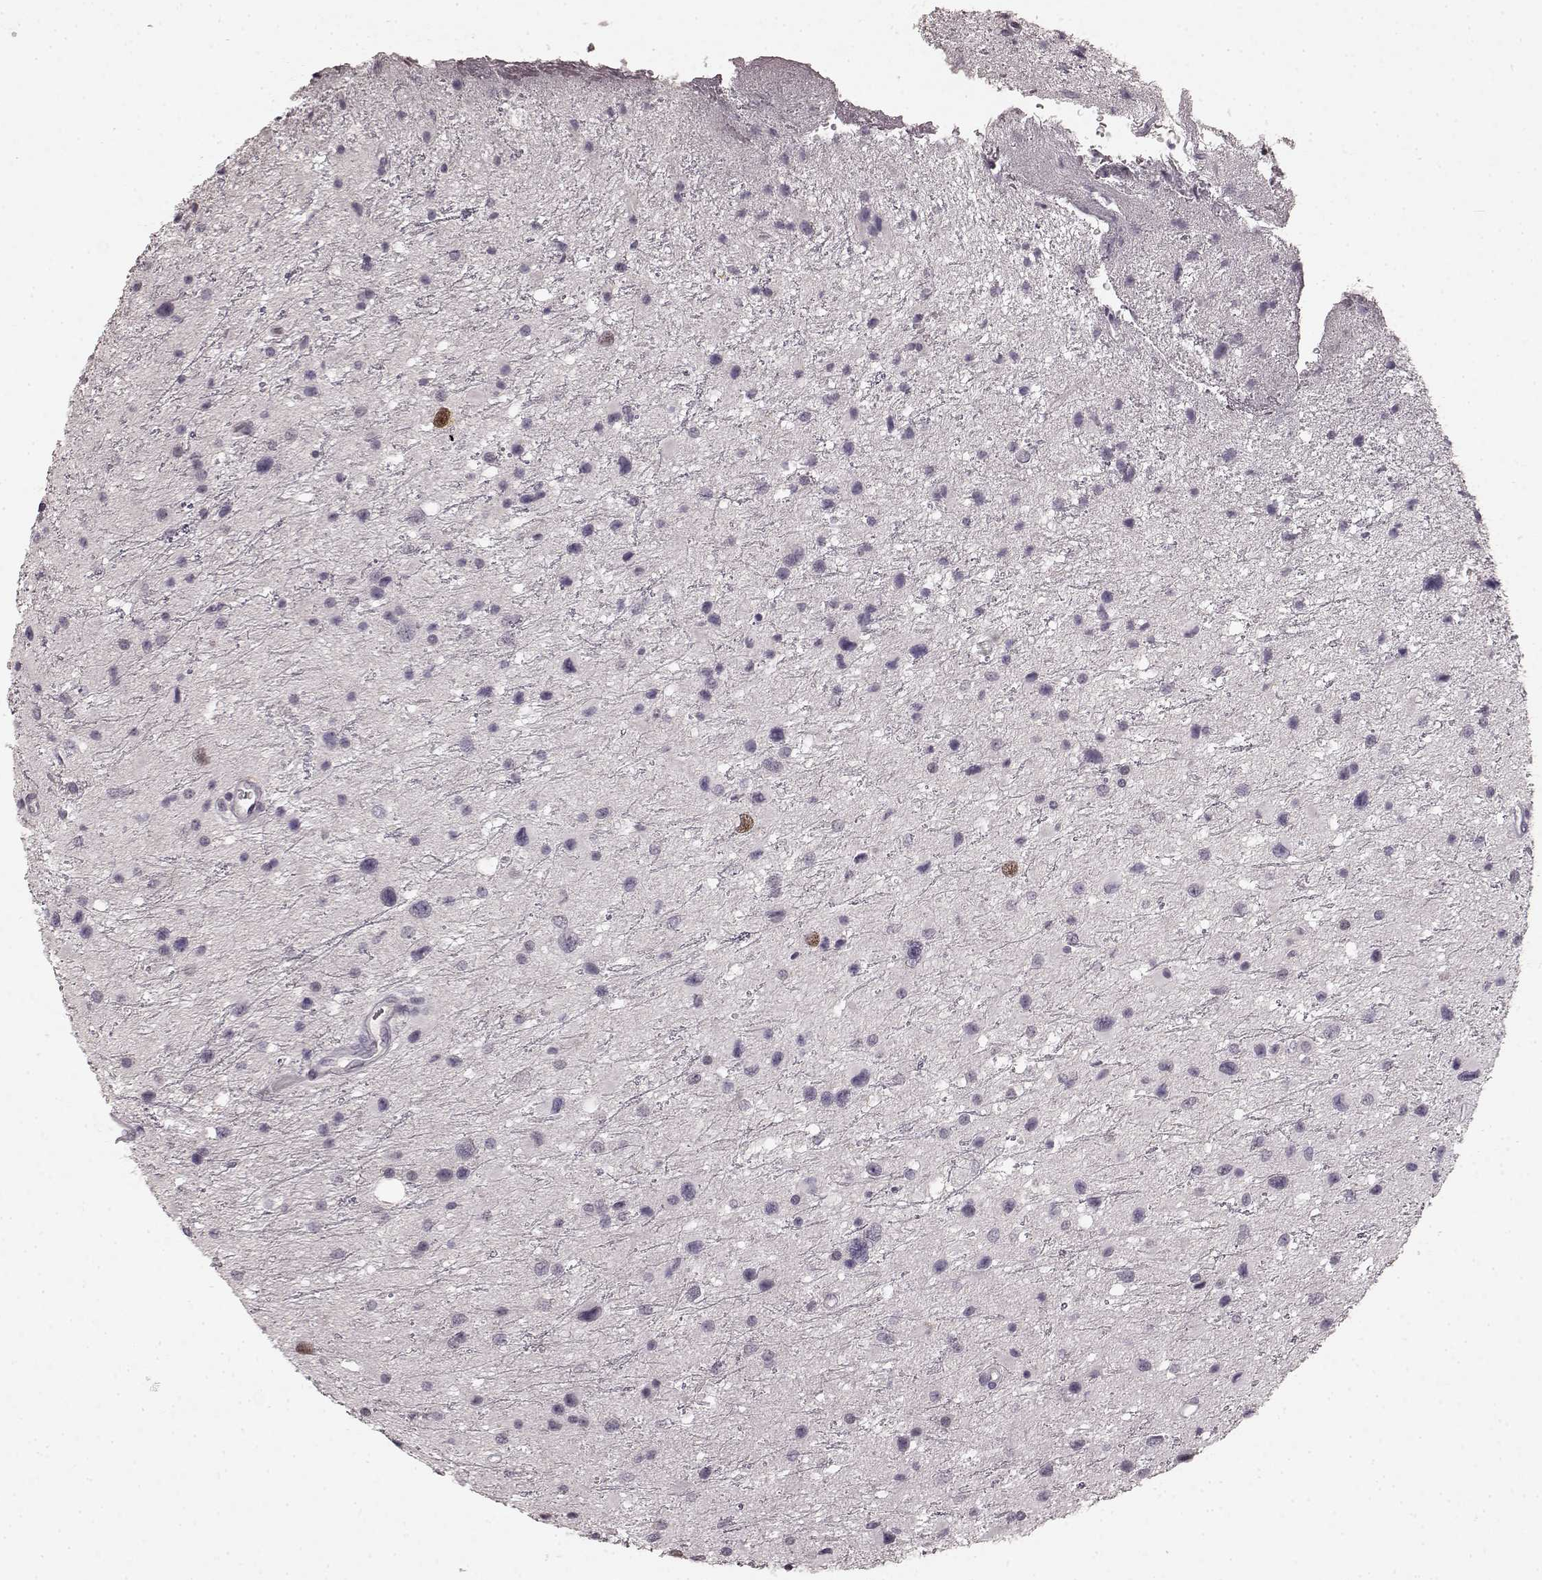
{"staining": {"intensity": "strong", "quantity": "<25%", "location": "nuclear"}, "tissue": "glioma", "cell_type": "Tumor cells", "image_type": "cancer", "snomed": [{"axis": "morphology", "description": "Glioma, malignant, Low grade"}, {"axis": "topography", "description": "Brain"}], "caption": "Immunohistochemical staining of low-grade glioma (malignant) reveals medium levels of strong nuclear protein expression in about <25% of tumor cells.", "gene": "CCNA2", "patient": {"sex": "female", "age": 32}}